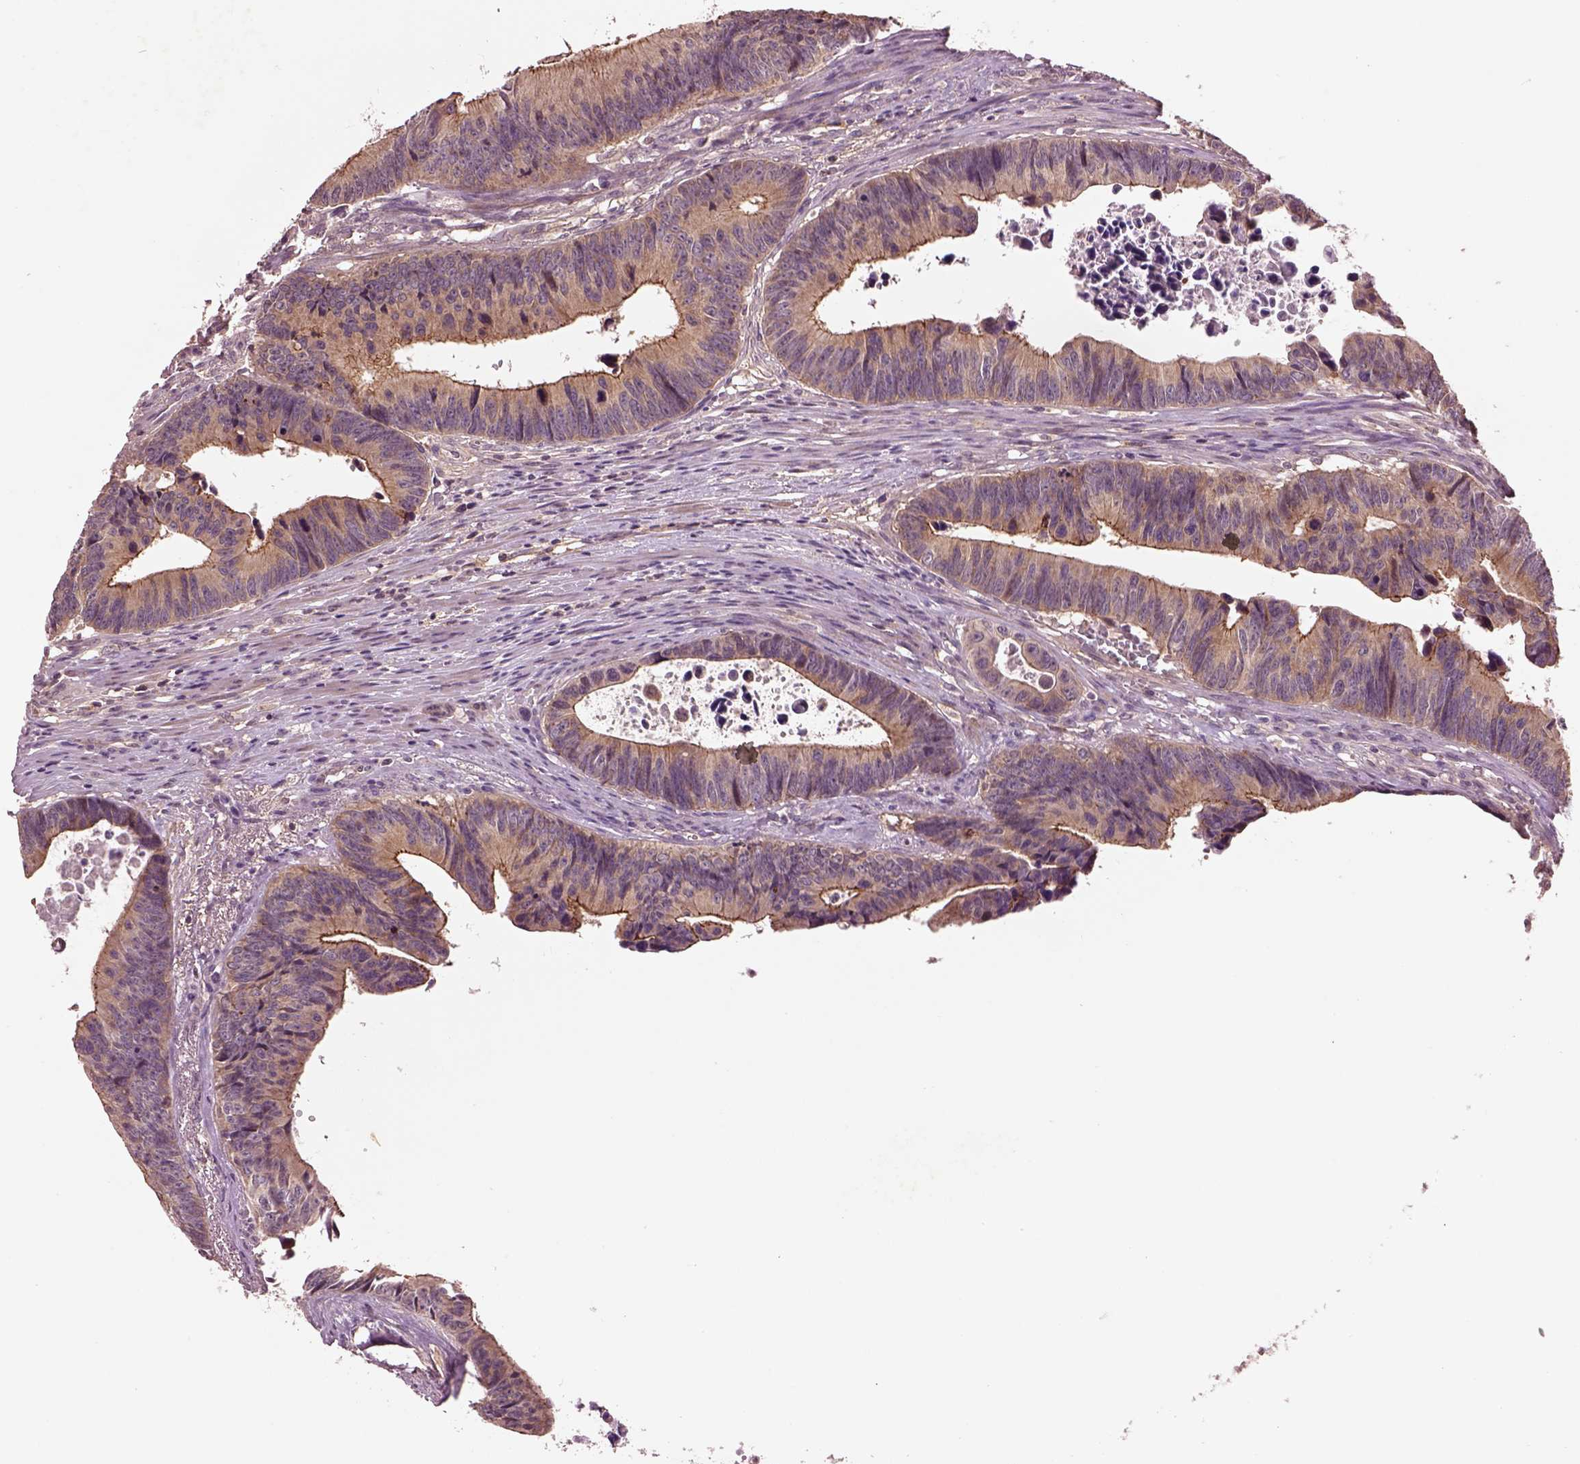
{"staining": {"intensity": "moderate", "quantity": ">75%", "location": "cytoplasmic/membranous"}, "tissue": "colorectal cancer", "cell_type": "Tumor cells", "image_type": "cancer", "snomed": [{"axis": "morphology", "description": "Adenocarcinoma, NOS"}, {"axis": "topography", "description": "Colon"}], "caption": "An image of human colorectal adenocarcinoma stained for a protein displays moderate cytoplasmic/membranous brown staining in tumor cells.", "gene": "MTHFS", "patient": {"sex": "female", "age": 87}}